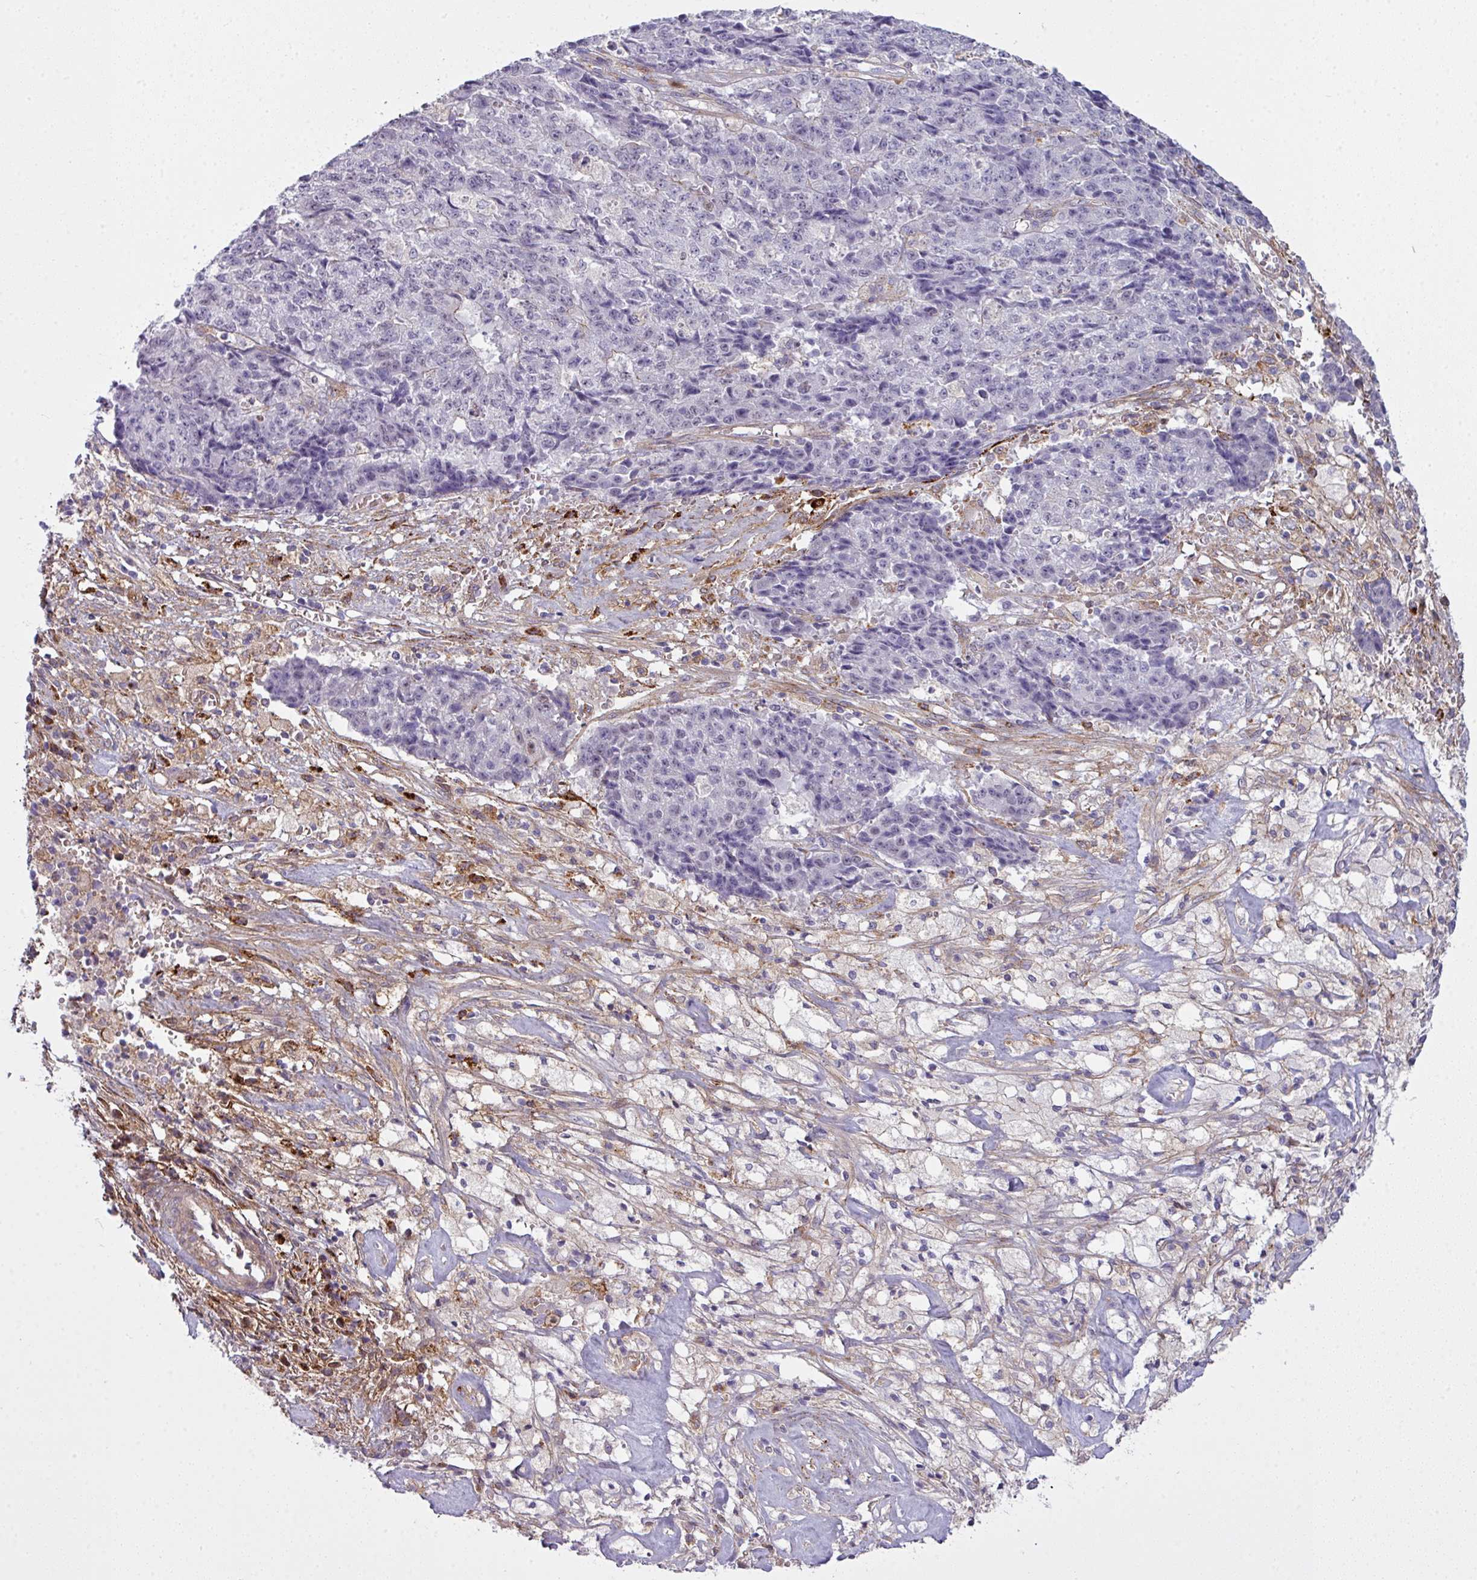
{"staining": {"intensity": "negative", "quantity": "none", "location": "none"}, "tissue": "ovarian cancer", "cell_type": "Tumor cells", "image_type": "cancer", "snomed": [{"axis": "morphology", "description": "Carcinoma, endometroid"}, {"axis": "topography", "description": "Ovary"}], "caption": "Human ovarian cancer (endometroid carcinoma) stained for a protein using immunohistochemistry displays no positivity in tumor cells.", "gene": "COL8A1", "patient": {"sex": "female", "age": 42}}